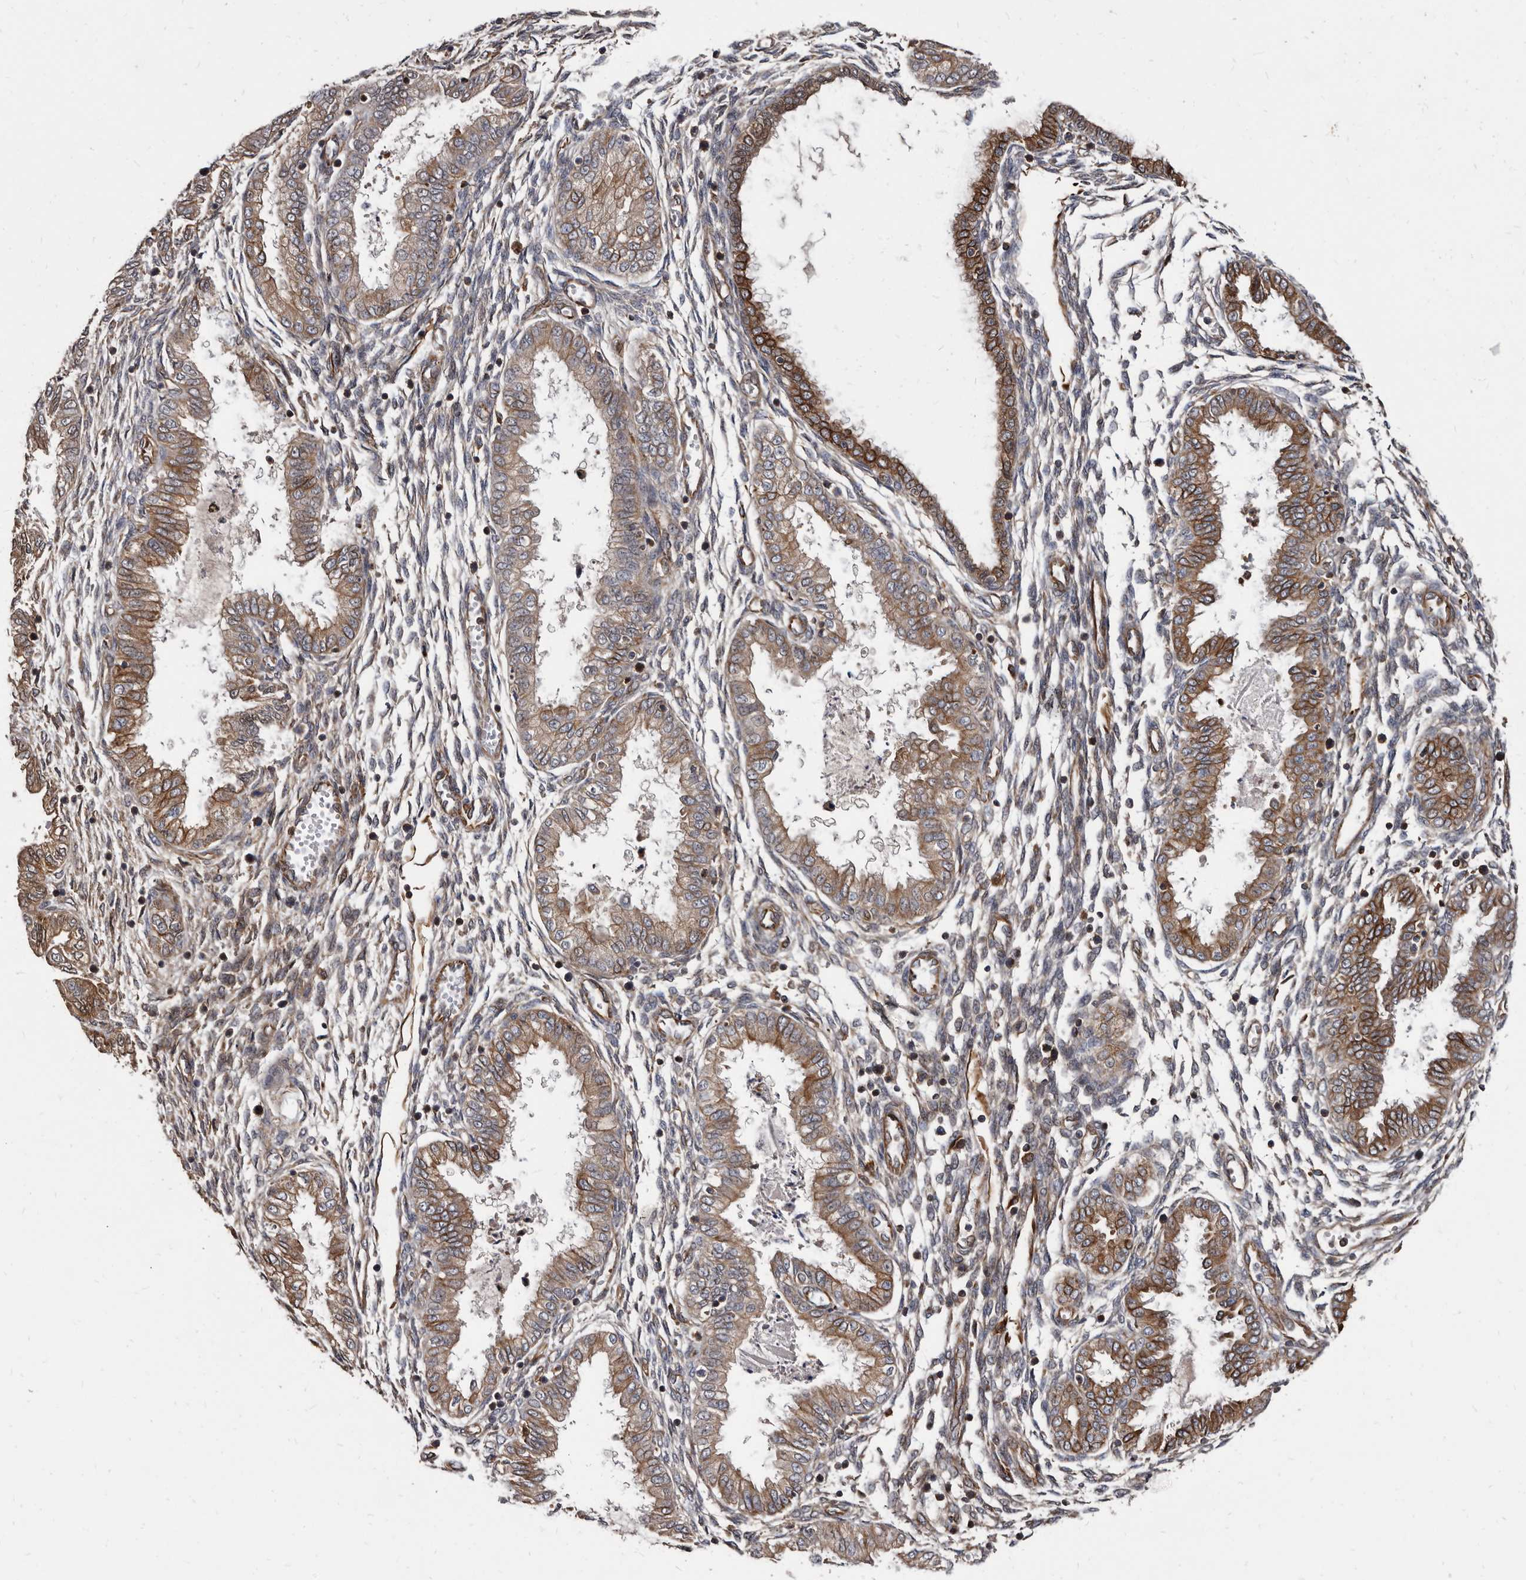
{"staining": {"intensity": "moderate", "quantity": "<25%", "location": "cytoplasmic/membranous"}, "tissue": "endometrium", "cell_type": "Cells in endometrial stroma", "image_type": "normal", "snomed": [{"axis": "morphology", "description": "Normal tissue, NOS"}, {"axis": "topography", "description": "Endometrium"}], "caption": "The micrograph demonstrates staining of unremarkable endometrium, revealing moderate cytoplasmic/membranous protein expression (brown color) within cells in endometrial stroma.", "gene": "KCTD20", "patient": {"sex": "female", "age": 33}}